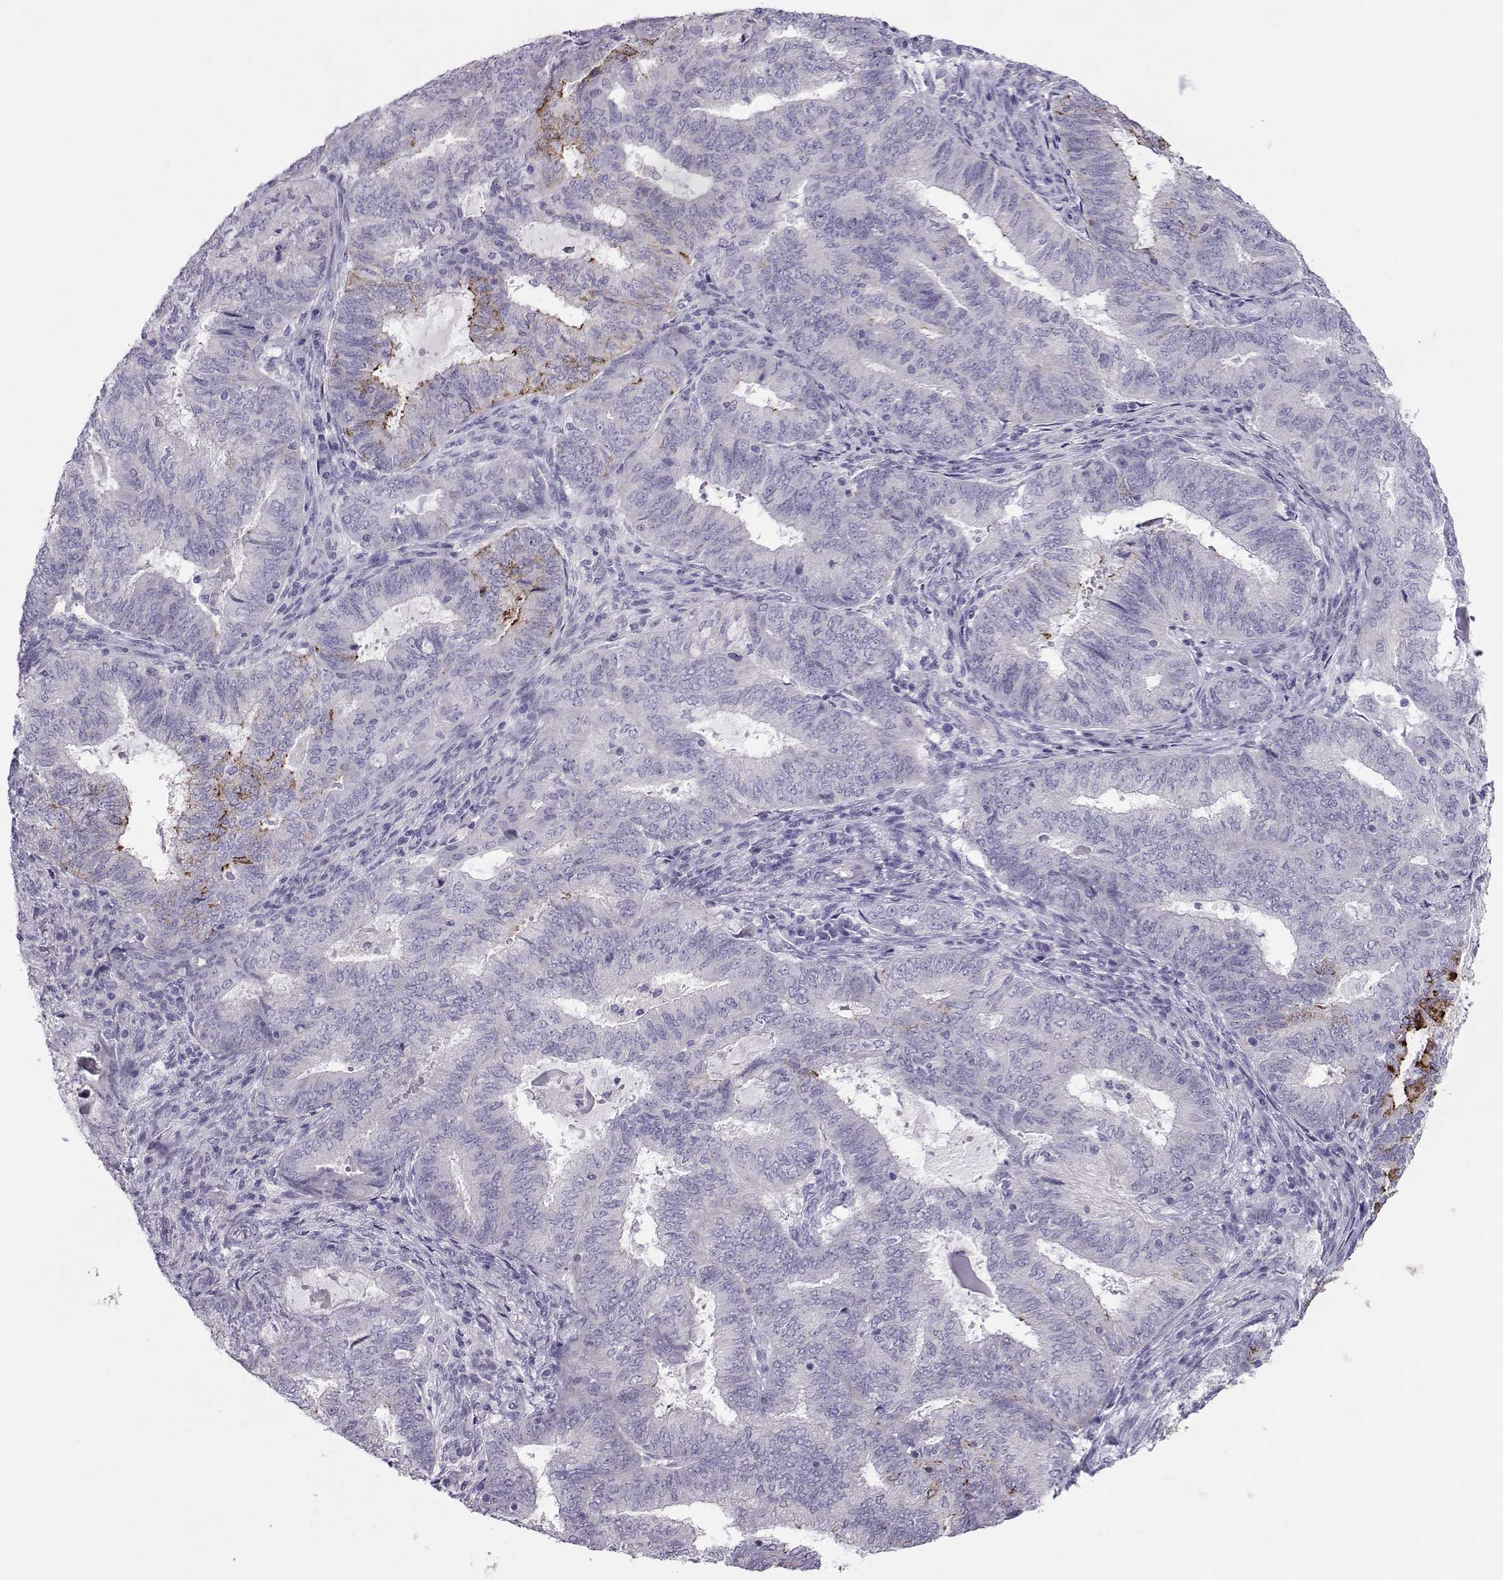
{"staining": {"intensity": "strong", "quantity": "<25%", "location": "cytoplasmic/membranous"}, "tissue": "endometrial cancer", "cell_type": "Tumor cells", "image_type": "cancer", "snomed": [{"axis": "morphology", "description": "Adenocarcinoma, NOS"}, {"axis": "topography", "description": "Endometrium"}], "caption": "An image of human adenocarcinoma (endometrial) stained for a protein shows strong cytoplasmic/membranous brown staining in tumor cells.", "gene": "TRPM7", "patient": {"sex": "female", "age": 62}}